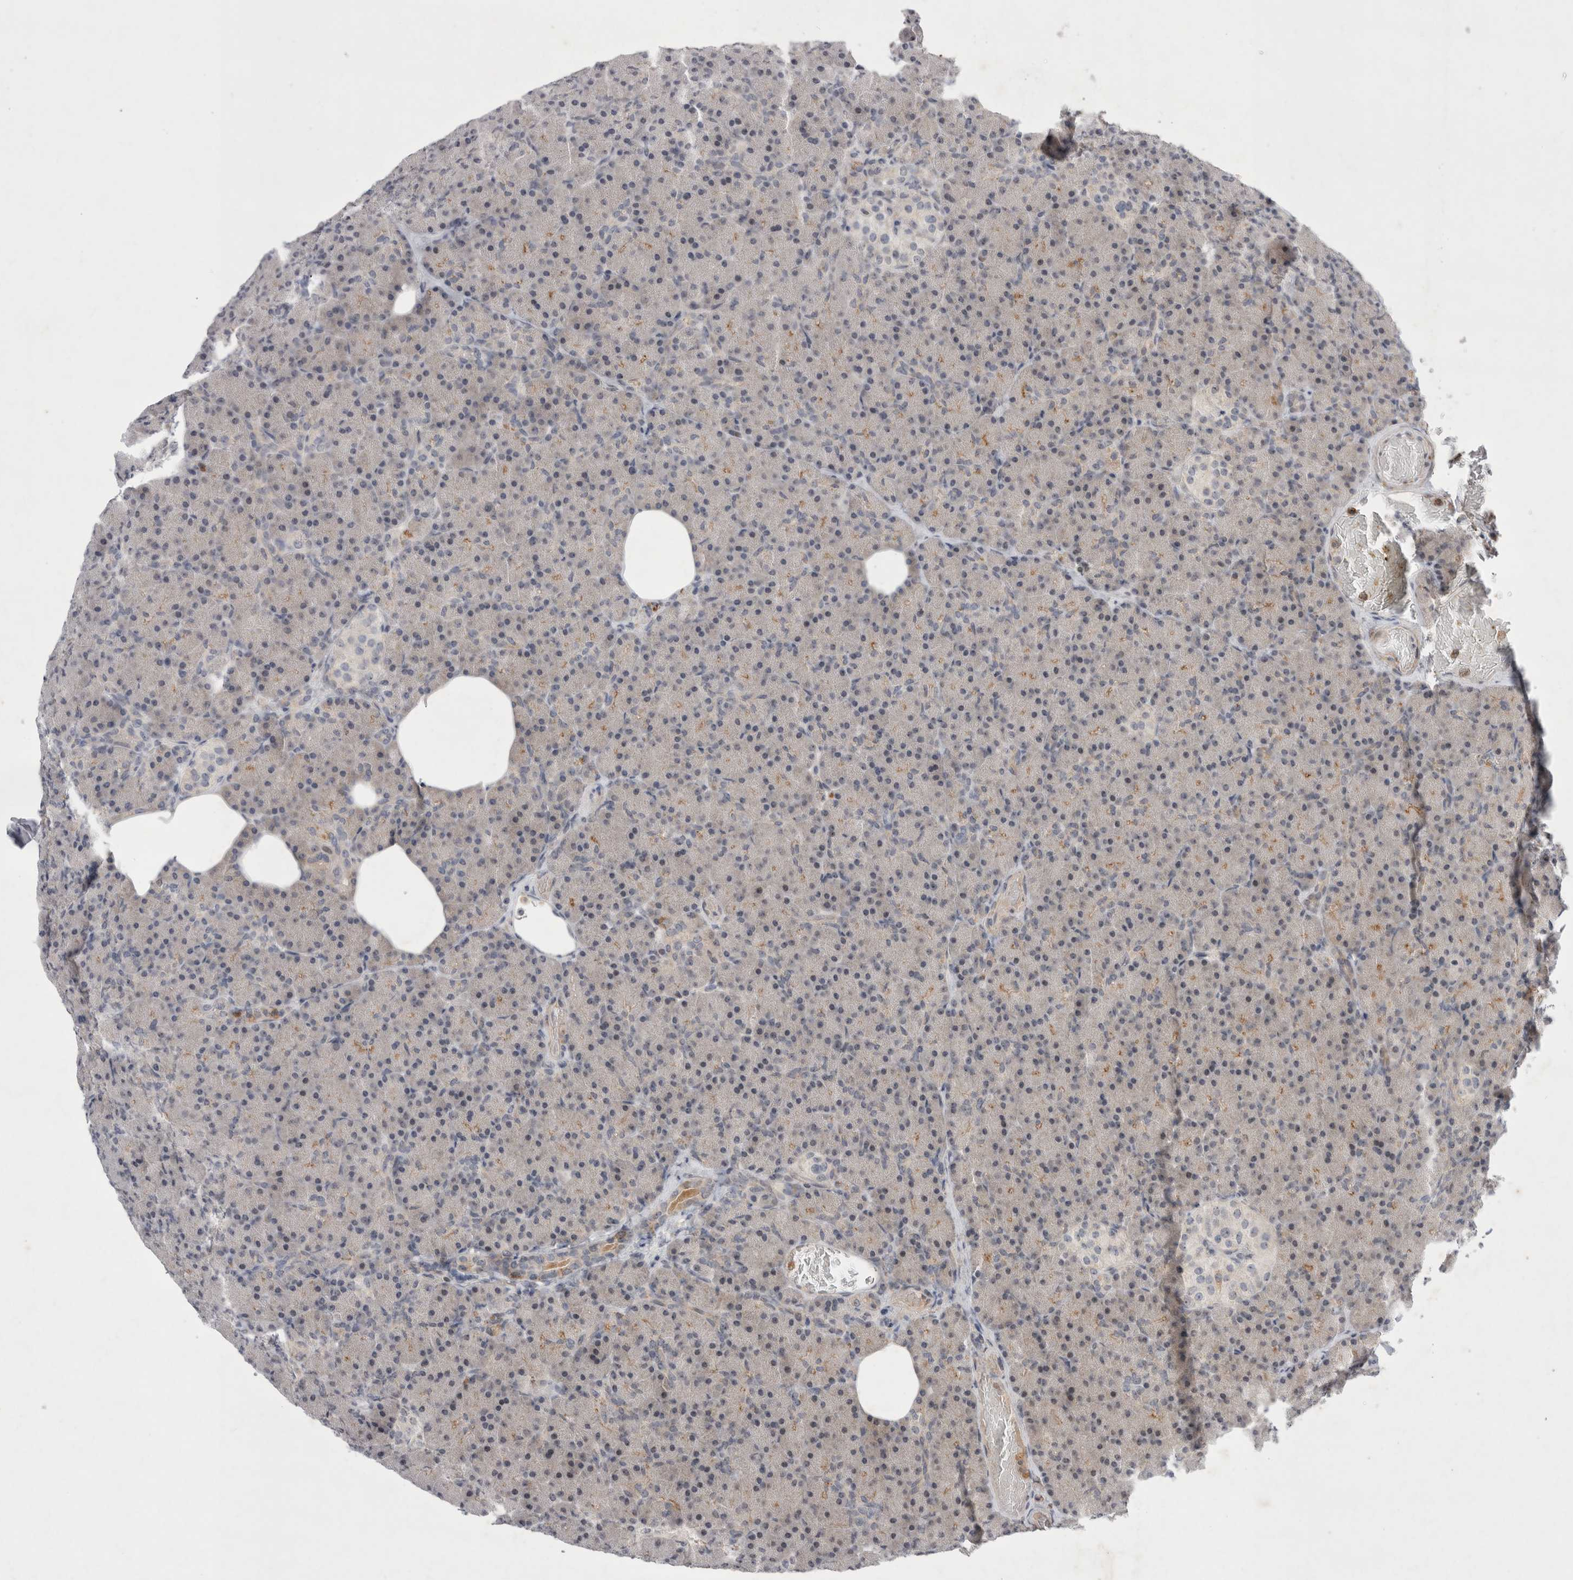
{"staining": {"intensity": "weak", "quantity": "<25%", "location": "cytoplasmic/membranous,nuclear"}, "tissue": "pancreas", "cell_type": "Exocrine glandular cells", "image_type": "normal", "snomed": [{"axis": "morphology", "description": "Normal tissue, NOS"}, {"axis": "topography", "description": "Pancreas"}], "caption": "The photomicrograph reveals no significant expression in exocrine glandular cells of pancreas.", "gene": "STK11", "patient": {"sex": "female", "age": 43}}